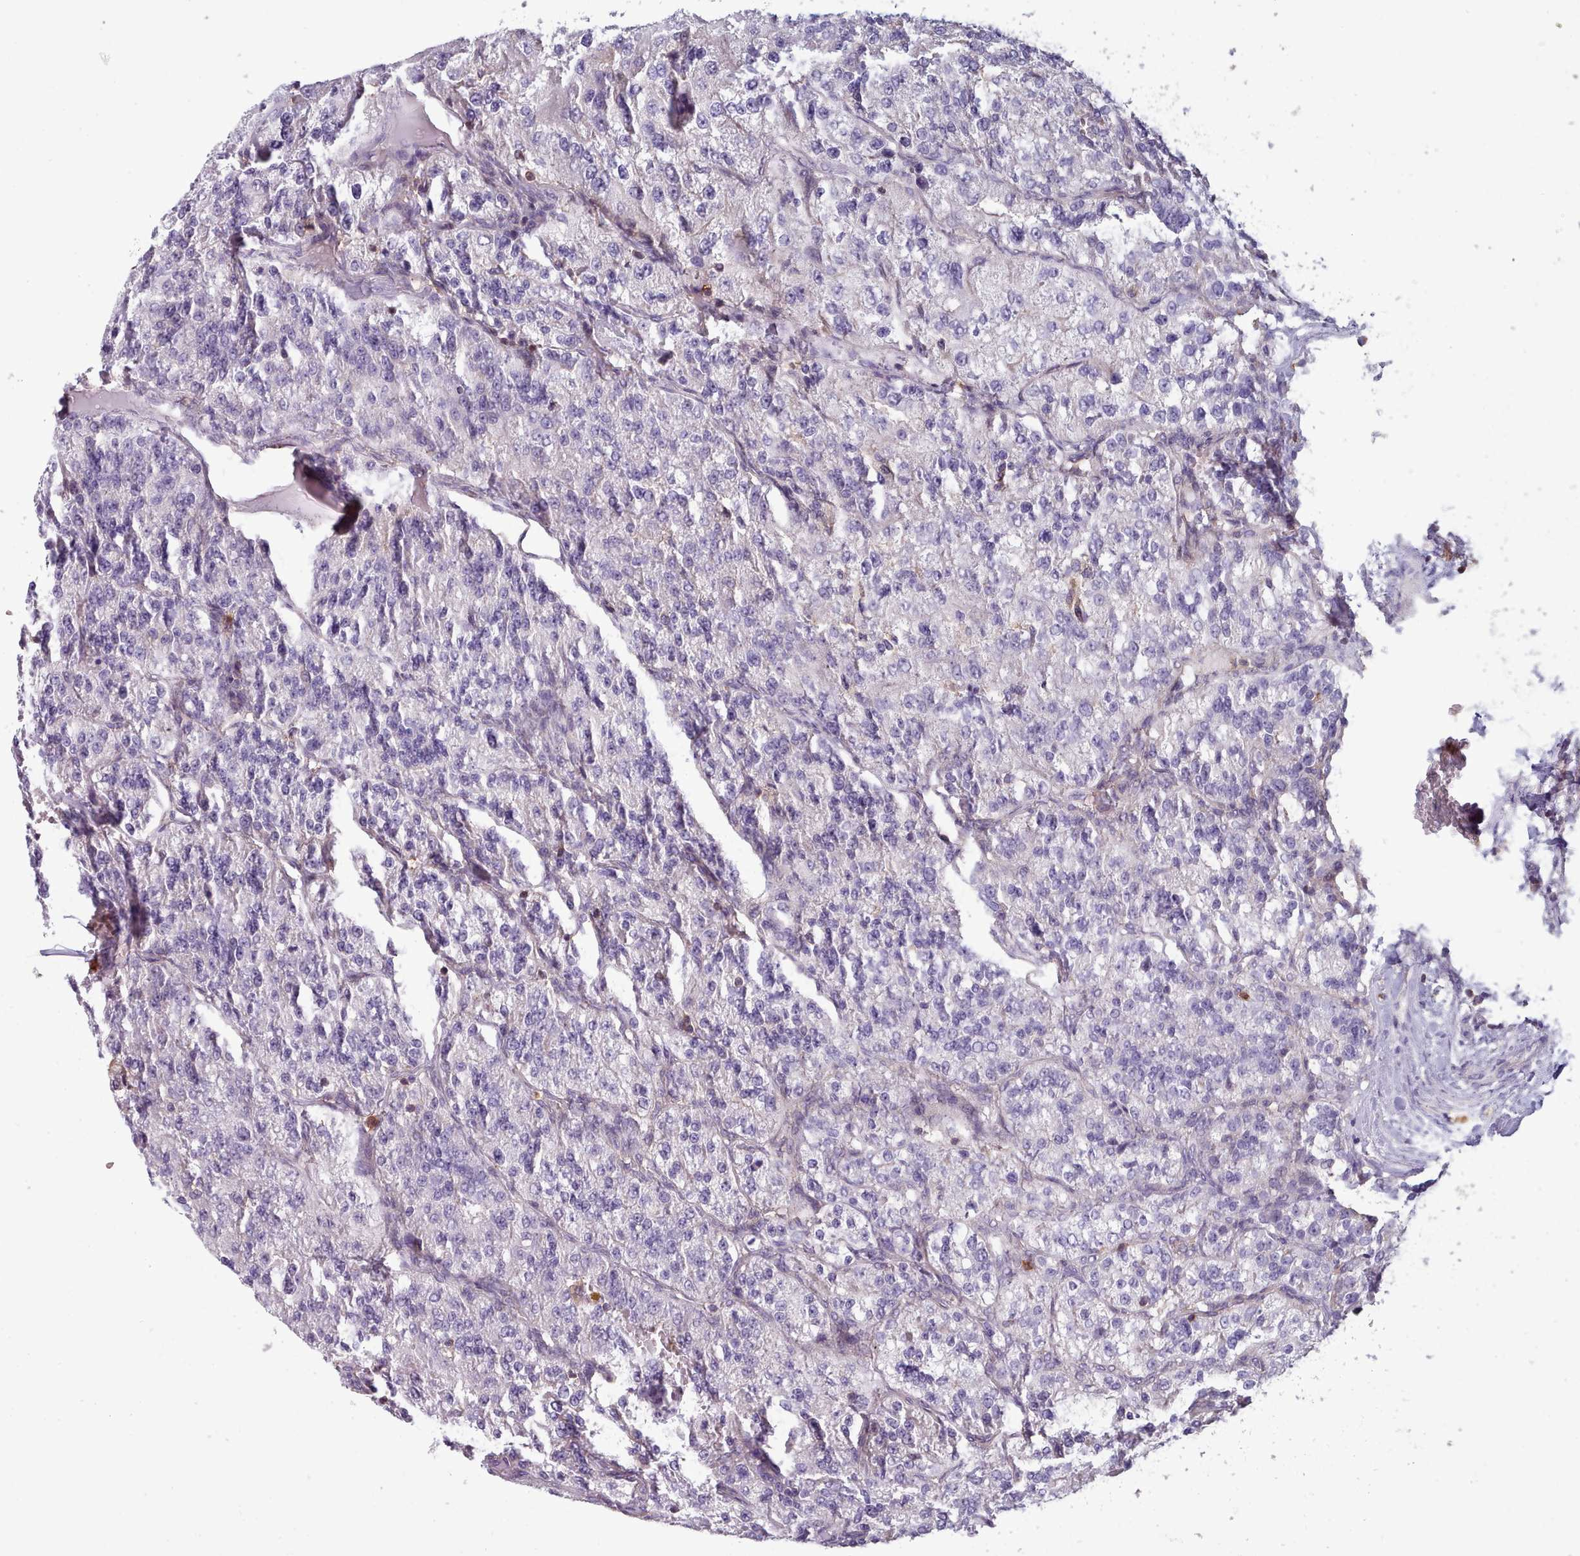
{"staining": {"intensity": "negative", "quantity": "none", "location": "none"}, "tissue": "renal cancer", "cell_type": "Tumor cells", "image_type": "cancer", "snomed": [{"axis": "morphology", "description": "Adenocarcinoma, NOS"}, {"axis": "topography", "description": "Kidney"}], "caption": "Renal adenocarcinoma stained for a protein using immunohistochemistry (IHC) reveals no positivity tumor cells.", "gene": "RAC2", "patient": {"sex": "female", "age": 63}}